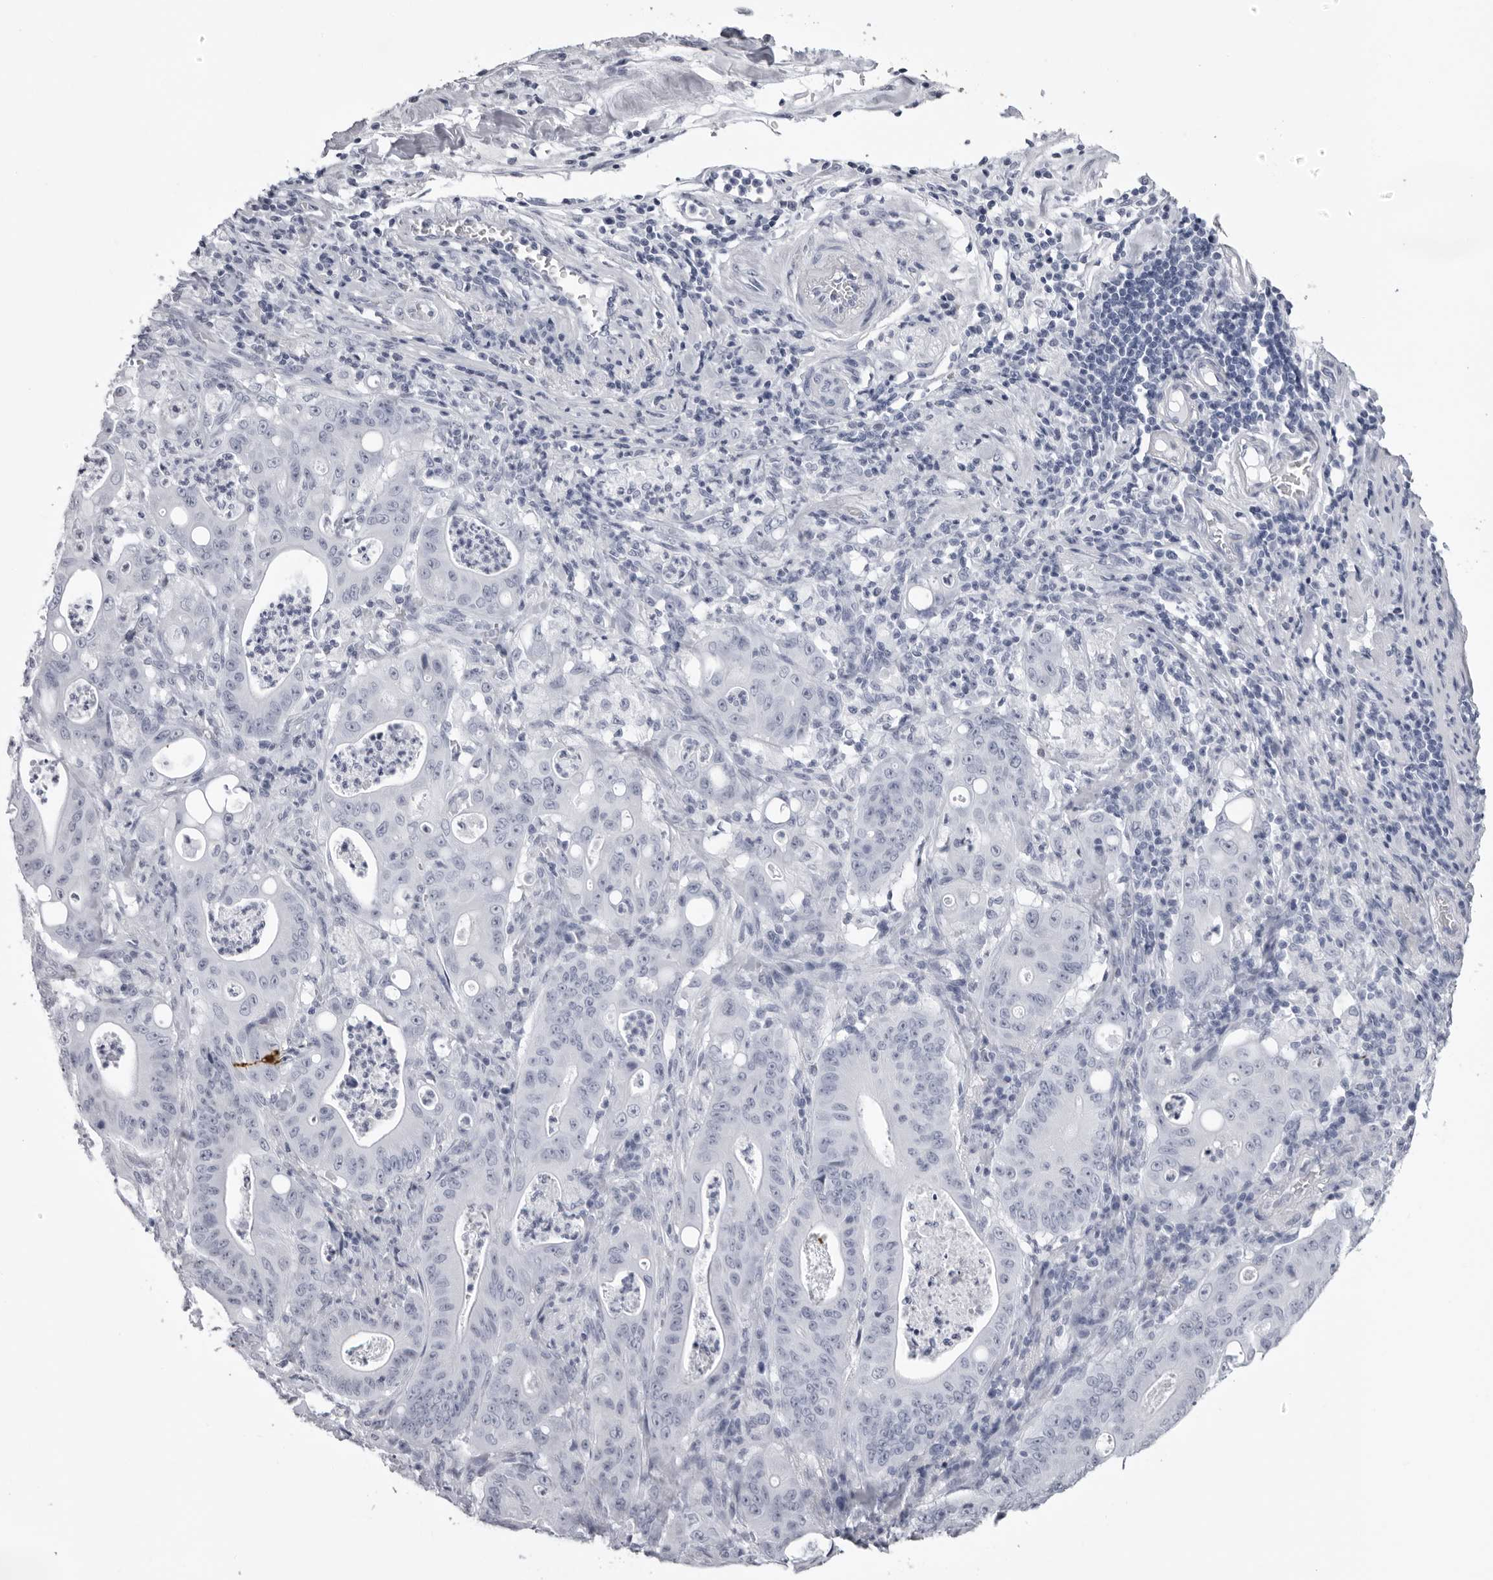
{"staining": {"intensity": "negative", "quantity": "none", "location": "none"}, "tissue": "pancreatic cancer", "cell_type": "Tumor cells", "image_type": "cancer", "snomed": [{"axis": "morphology", "description": "Normal tissue, NOS"}, {"axis": "topography", "description": "Lymph node"}], "caption": "A photomicrograph of human pancreatic cancer is negative for staining in tumor cells. (DAB (3,3'-diaminobenzidine) immunohistochemistry, high magnification).", "gene": "KLK9", "patient": {"sex": "male", "age": 62}}